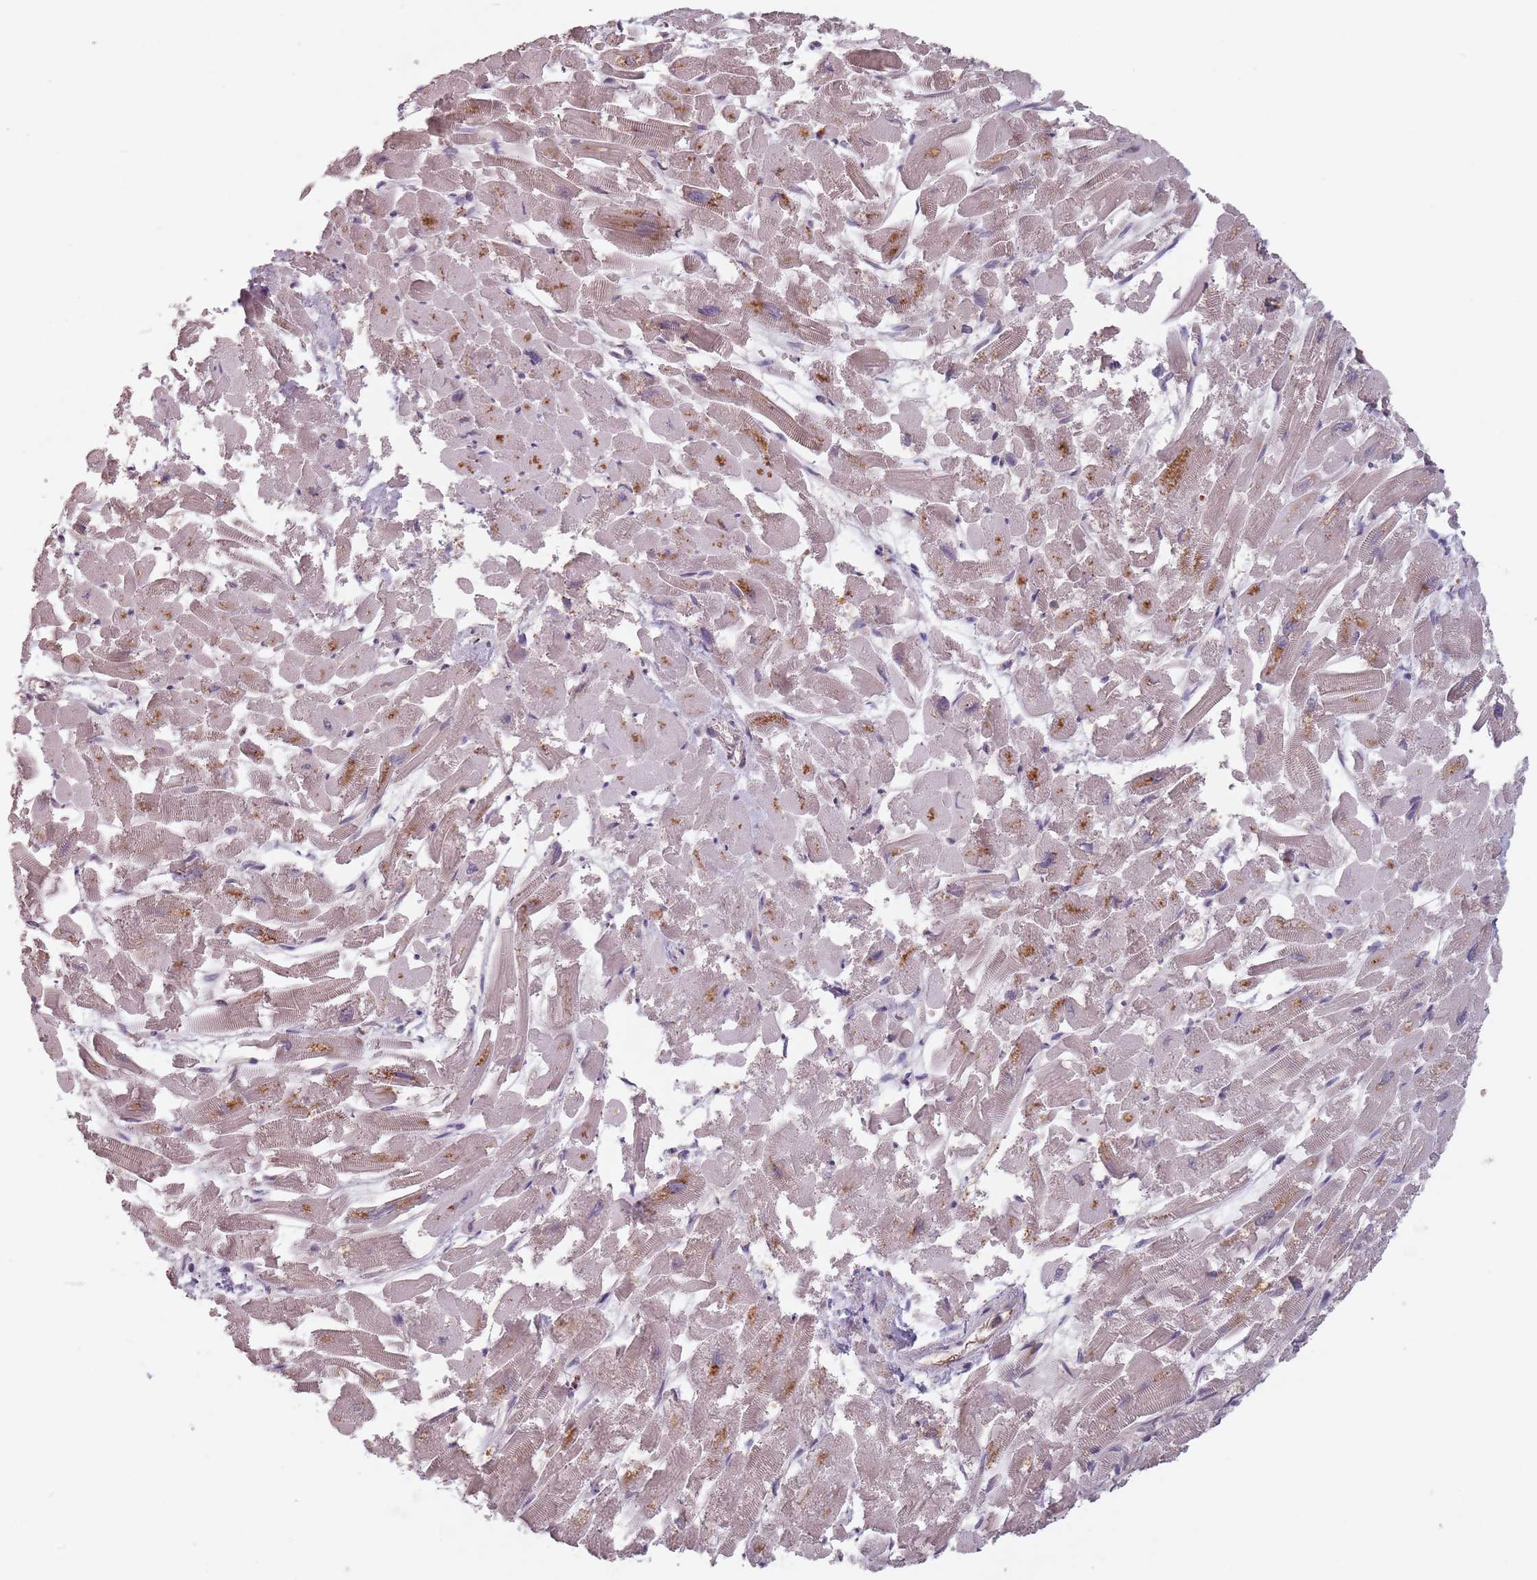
{"staining": {"intensity": "moderate", "quantity": "<25%", "location": "cytoplasmic/membranous"}, "tissue": "heart muscle", "cell_type": "Cardiomyocytes", "image_type": "normal", "snomed": [{"axis": "morphology", "description": "Normal tissue, NOS"}, {"axis": "topography", "description": "Heart"}], "caption": "Heart muscle stained with immunohistochemistry reveals moderate cytoplasmic/membranous expression in about <25% of cardiomyocytes.", "gene": "GPR180", "patient": {"sex": "male", "age": 54}}